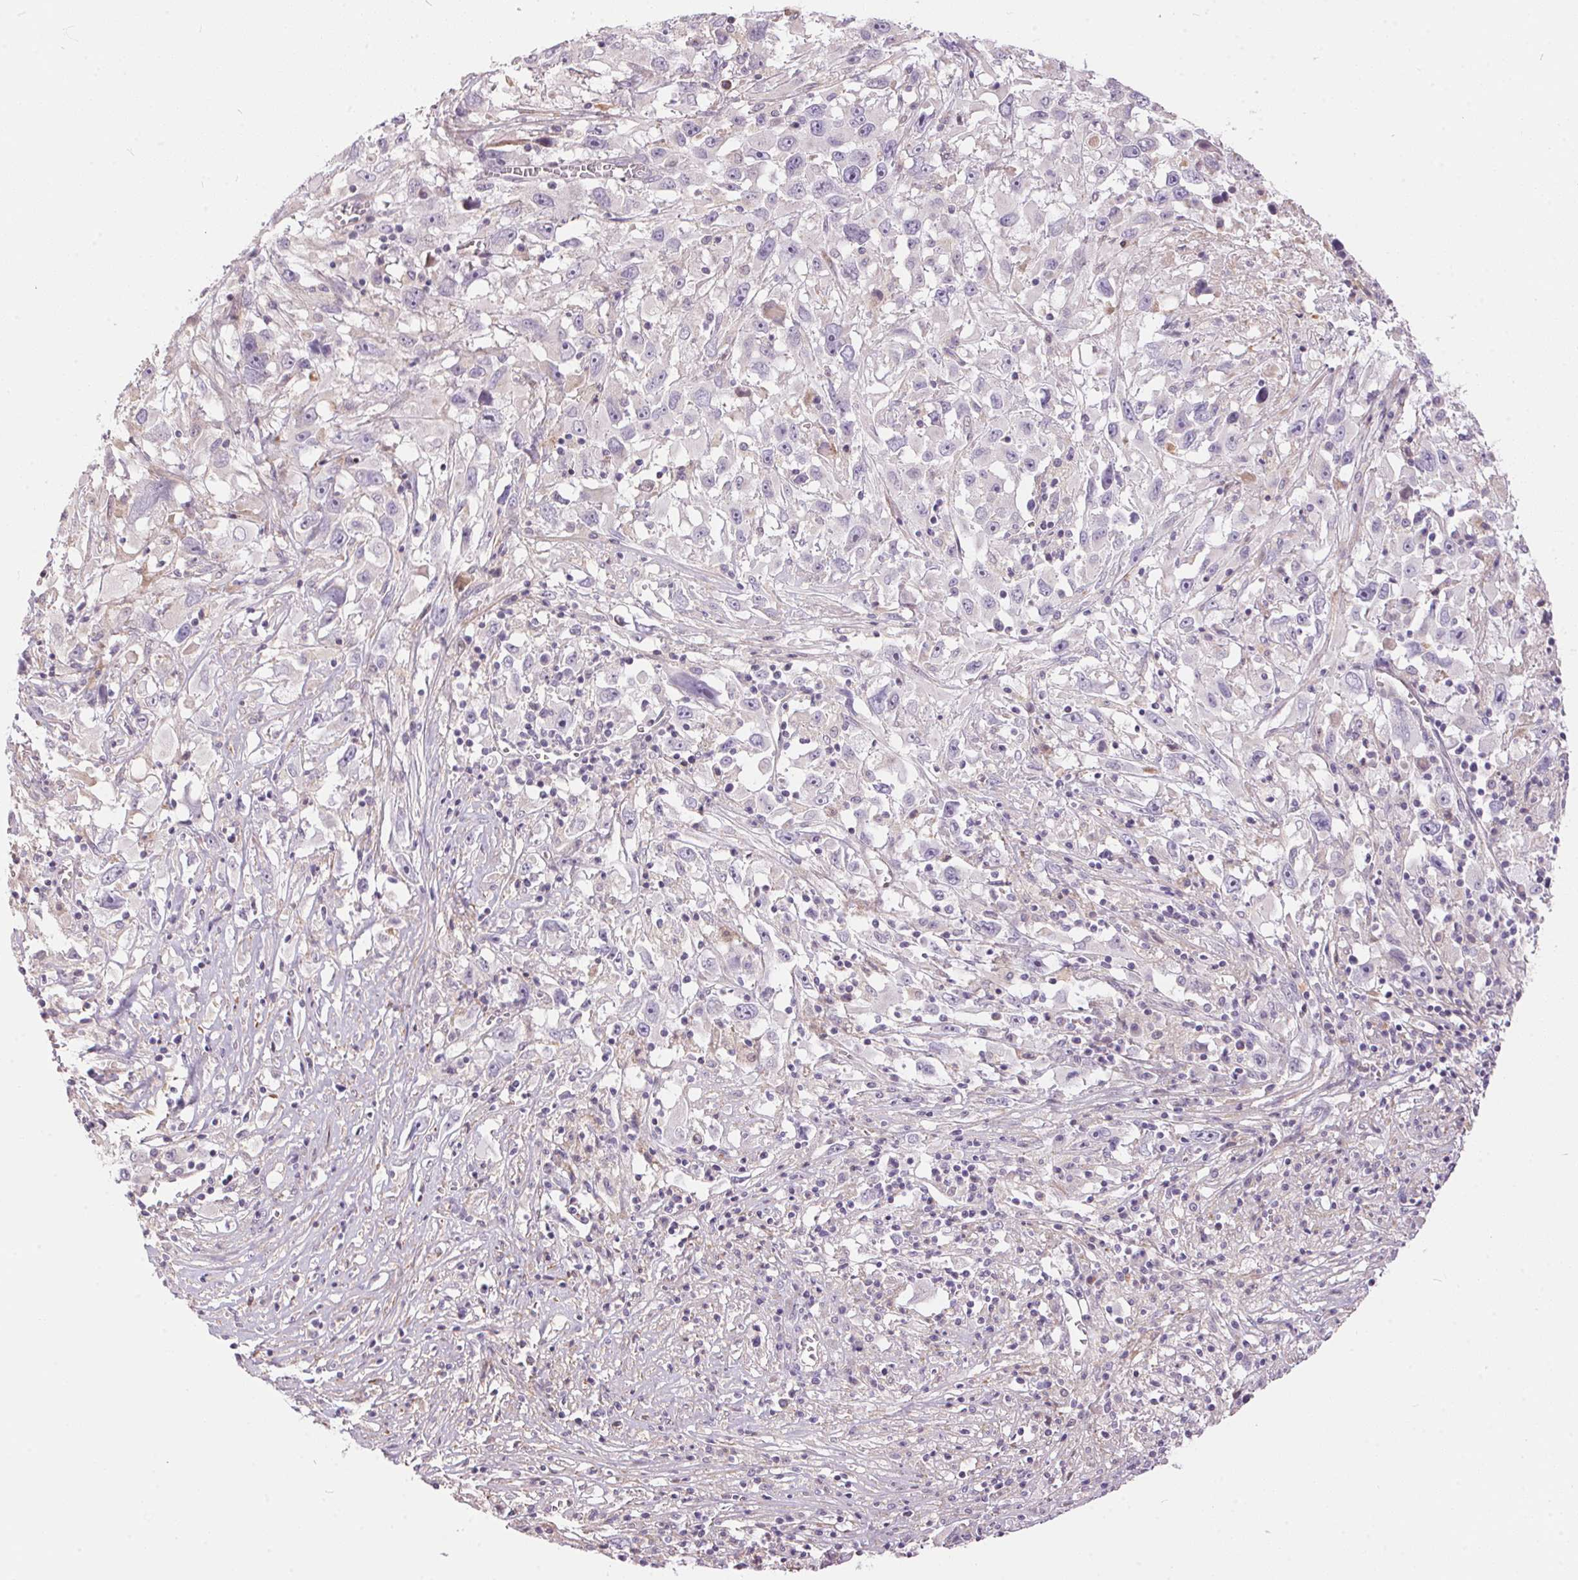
{"staining": {"intensity": "negative", "quantity": "none", "location": "none"}, "tissue": "melanoma", "cell_type": "Tumor cells", "image_type": "cancer", "snomed": [{"axis": "morphology", "description": "Malignant melanoma, Metastatic site"}, {"axis": "topography", "description": "Soft tissue"}], "caption": "IHC of human melanoma demonstrates no expression in tumor cells. Brightfield microscopy of immunohistochemistry stained with DAB (3,3'-diaminobenzidine) (brown) and hematoxylin (blue), captured at high magnification.", "gene": "UNC13B", "patient": {"sex": "male", "age": 50}}